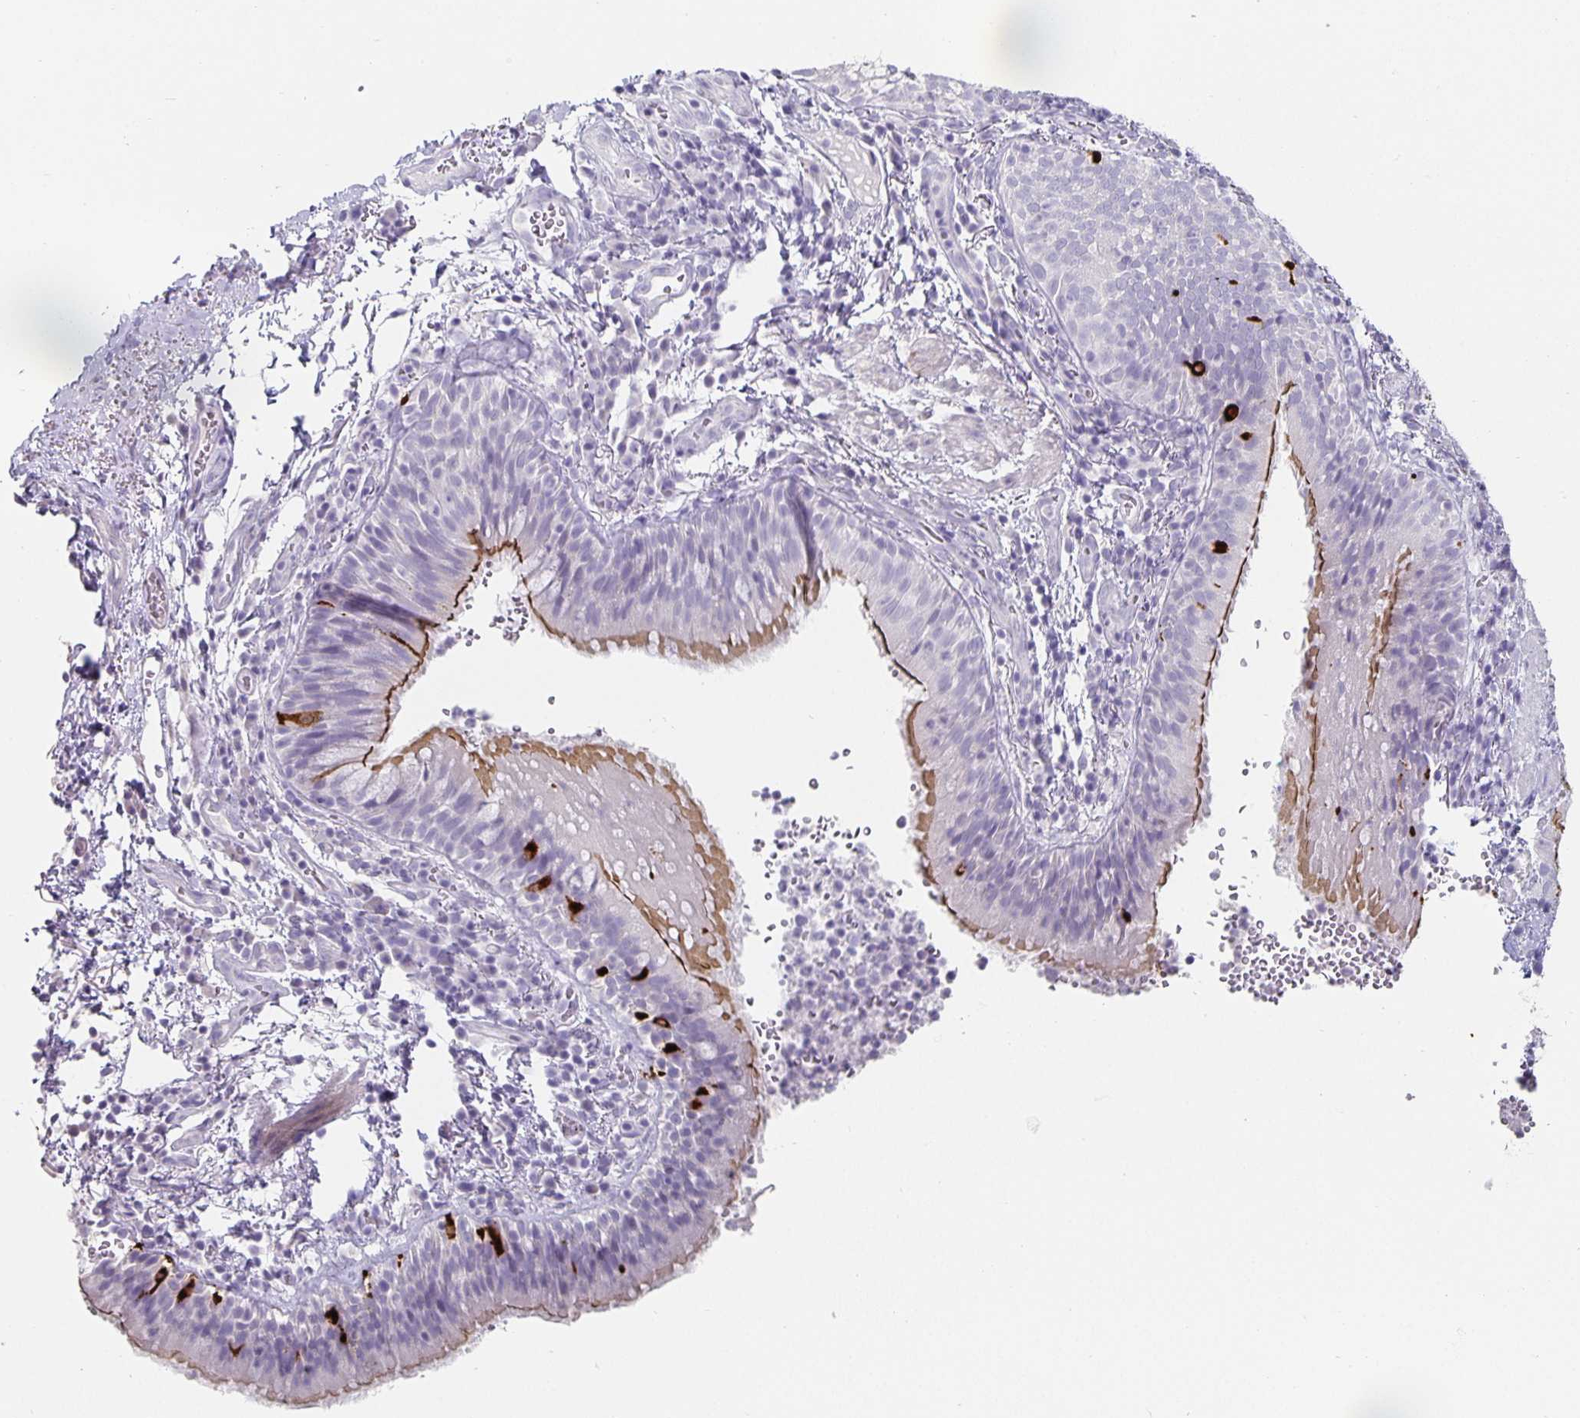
{"staining": {"intensity": "moderate", "quantity": "25%-75%", "location": "cytoplasmic/membranous"}, "tissue": "bronchus", "cell_type": "Respiratory epithelial cells", "image_type": "normal", "snomed": [{"axis": "morphology", "description": "Normal tissue, NOS"}, {"axis": "topography", "description": "Lymph node"}, {"axis": "topography", "description": "Bronchus"}], "caption": "A medium amount of moderate cytoplasmic/membranous positivity is identified in about 25%-75% of respiratory epithelial cells in benign bronchus. (IHC, brightfield microscopy, high magnification).", "gene": "CHGA", "patient": {"sex": "male", "age": 56}}